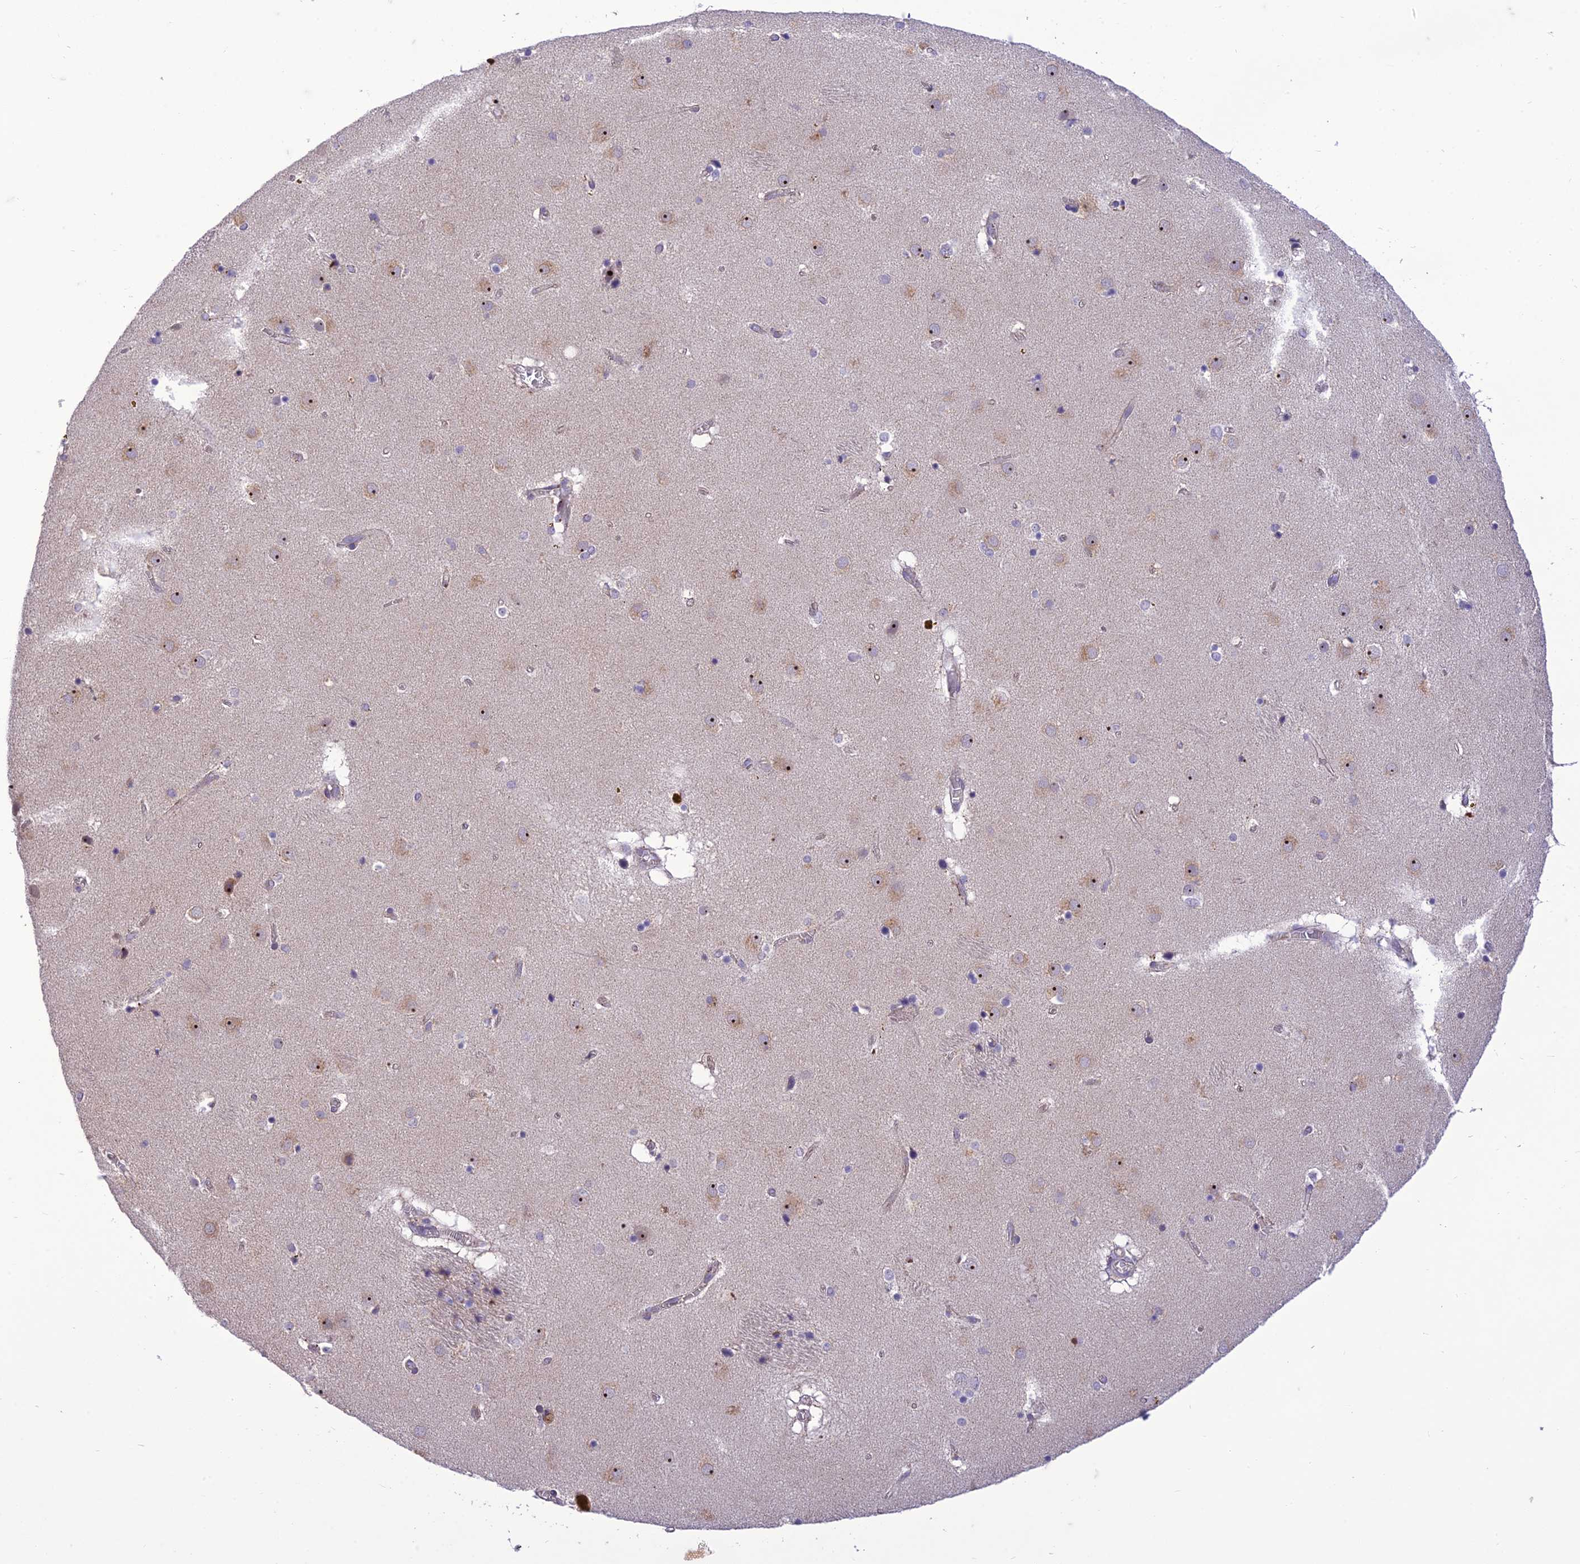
{"staining": {"intensity": "negative", "quantity": "none", "location": "none"}, "tissue": "caudate", "cell_type": "Glial cells", "image_type": "normal", "snomed": [{"axis": "morphology", "description": "Normal tissue, NOS"}, {"axis": "topography", "description": "Lateral ventricle wall"}], "caption": "Immunohistochemical staining of unremarkable human caudate demonstrates no significant staining in glial cells.", "gene": "ITGAE", "patient": {"sex": "male", "age": 70}}